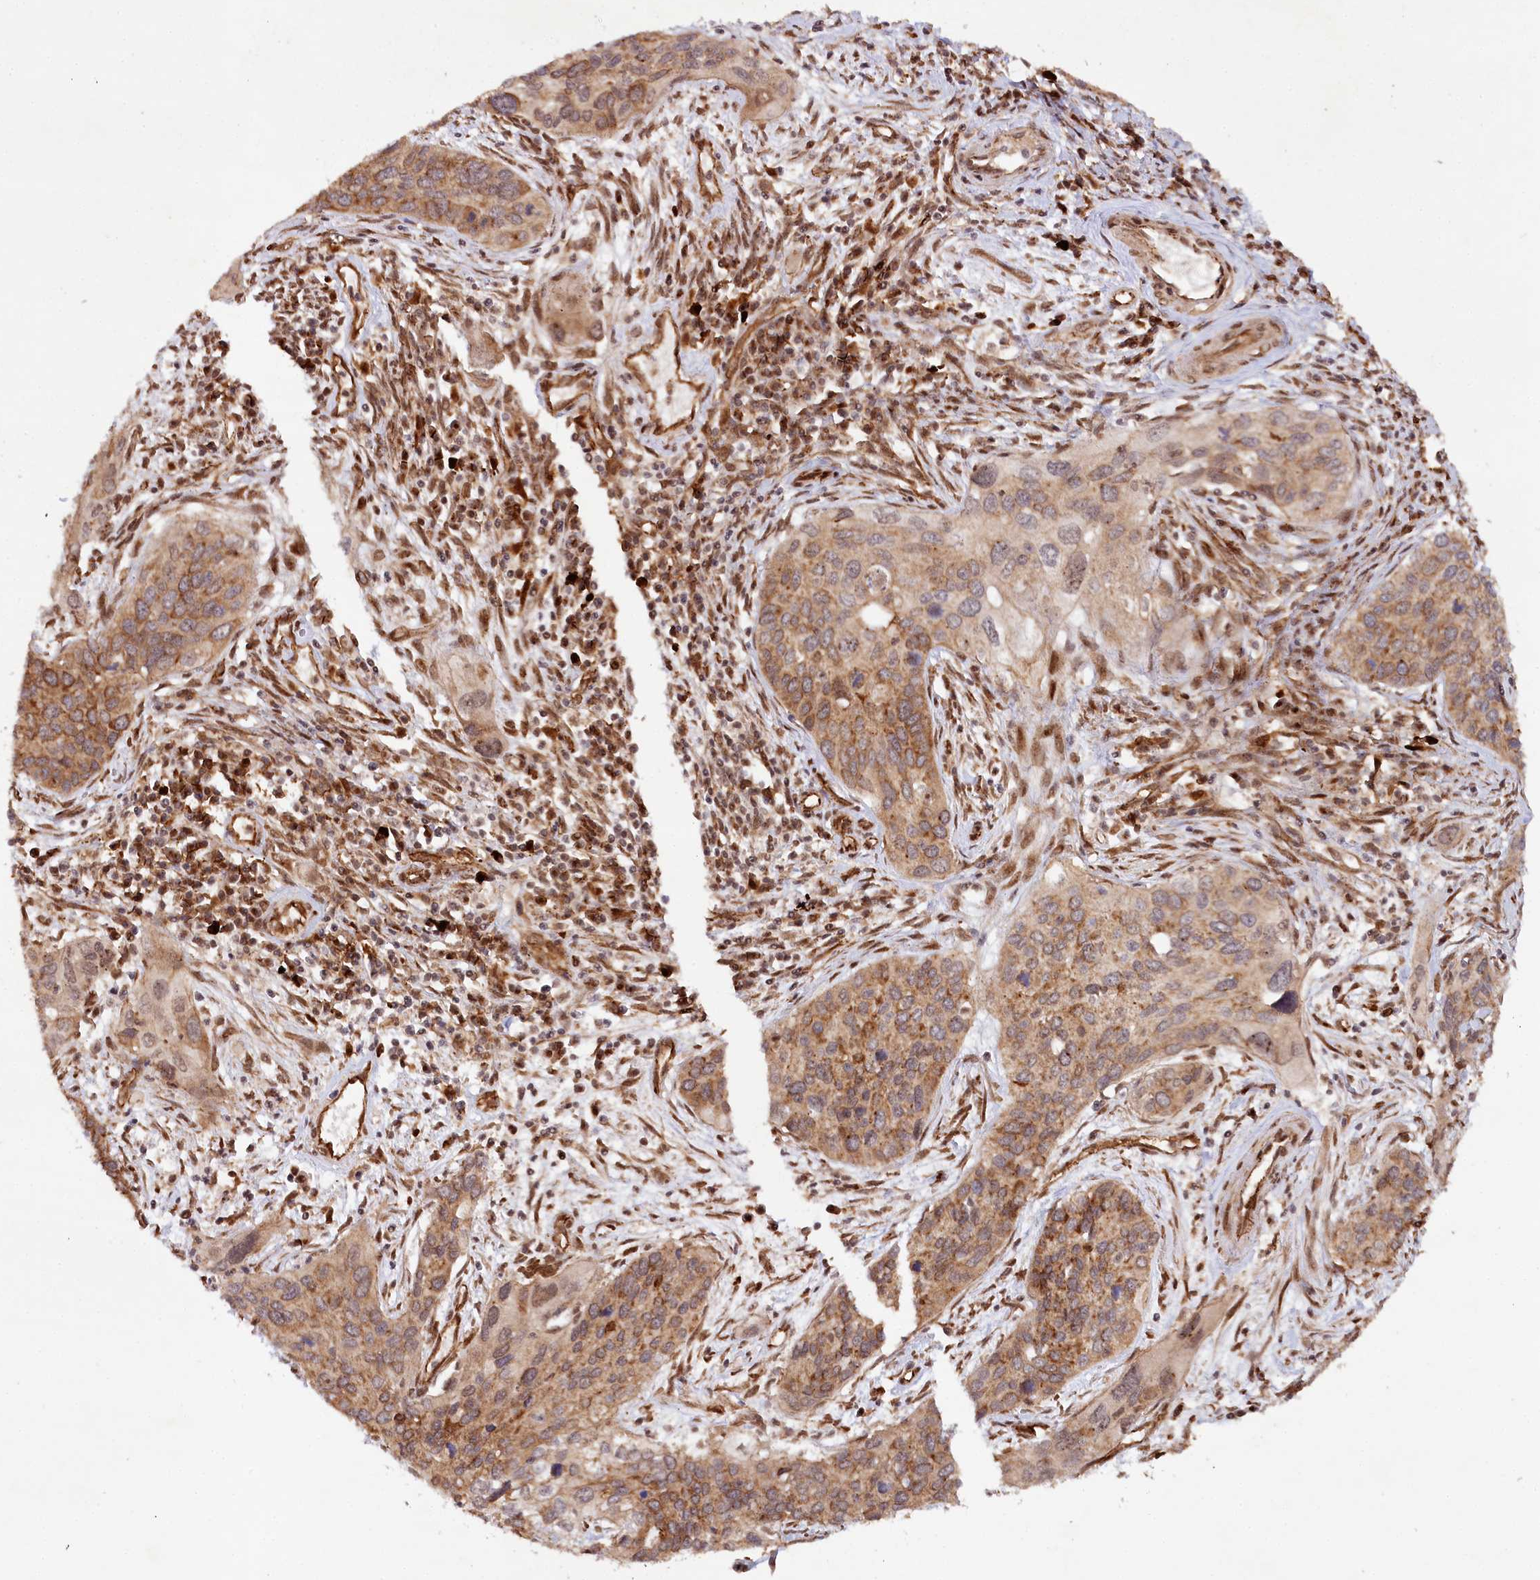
{"staining": {"intensity": "moderate", "quantity": ">75%", "location": "cytoplasmic/membranous,nuclear"}, "tissue": "cervical cancer", "cell_type": "Tumor cells", "image_type": "cancer", "snomed": [{"axis": "morphology", "description": "Squamous cell carcinoma, NOS"}, {"axis": "topography", "description": "Cervix"}], "caption": "This is a micrograph of immunohistochemistry (IHC) staining of cervical cancer (squamous cell carcinoma), which shows moderate staining in the cytoplasmic/membranous and nuclear of tumor cells.", "gene": "ALKBH8", "patient": {"sex": "female", "age": 55}}